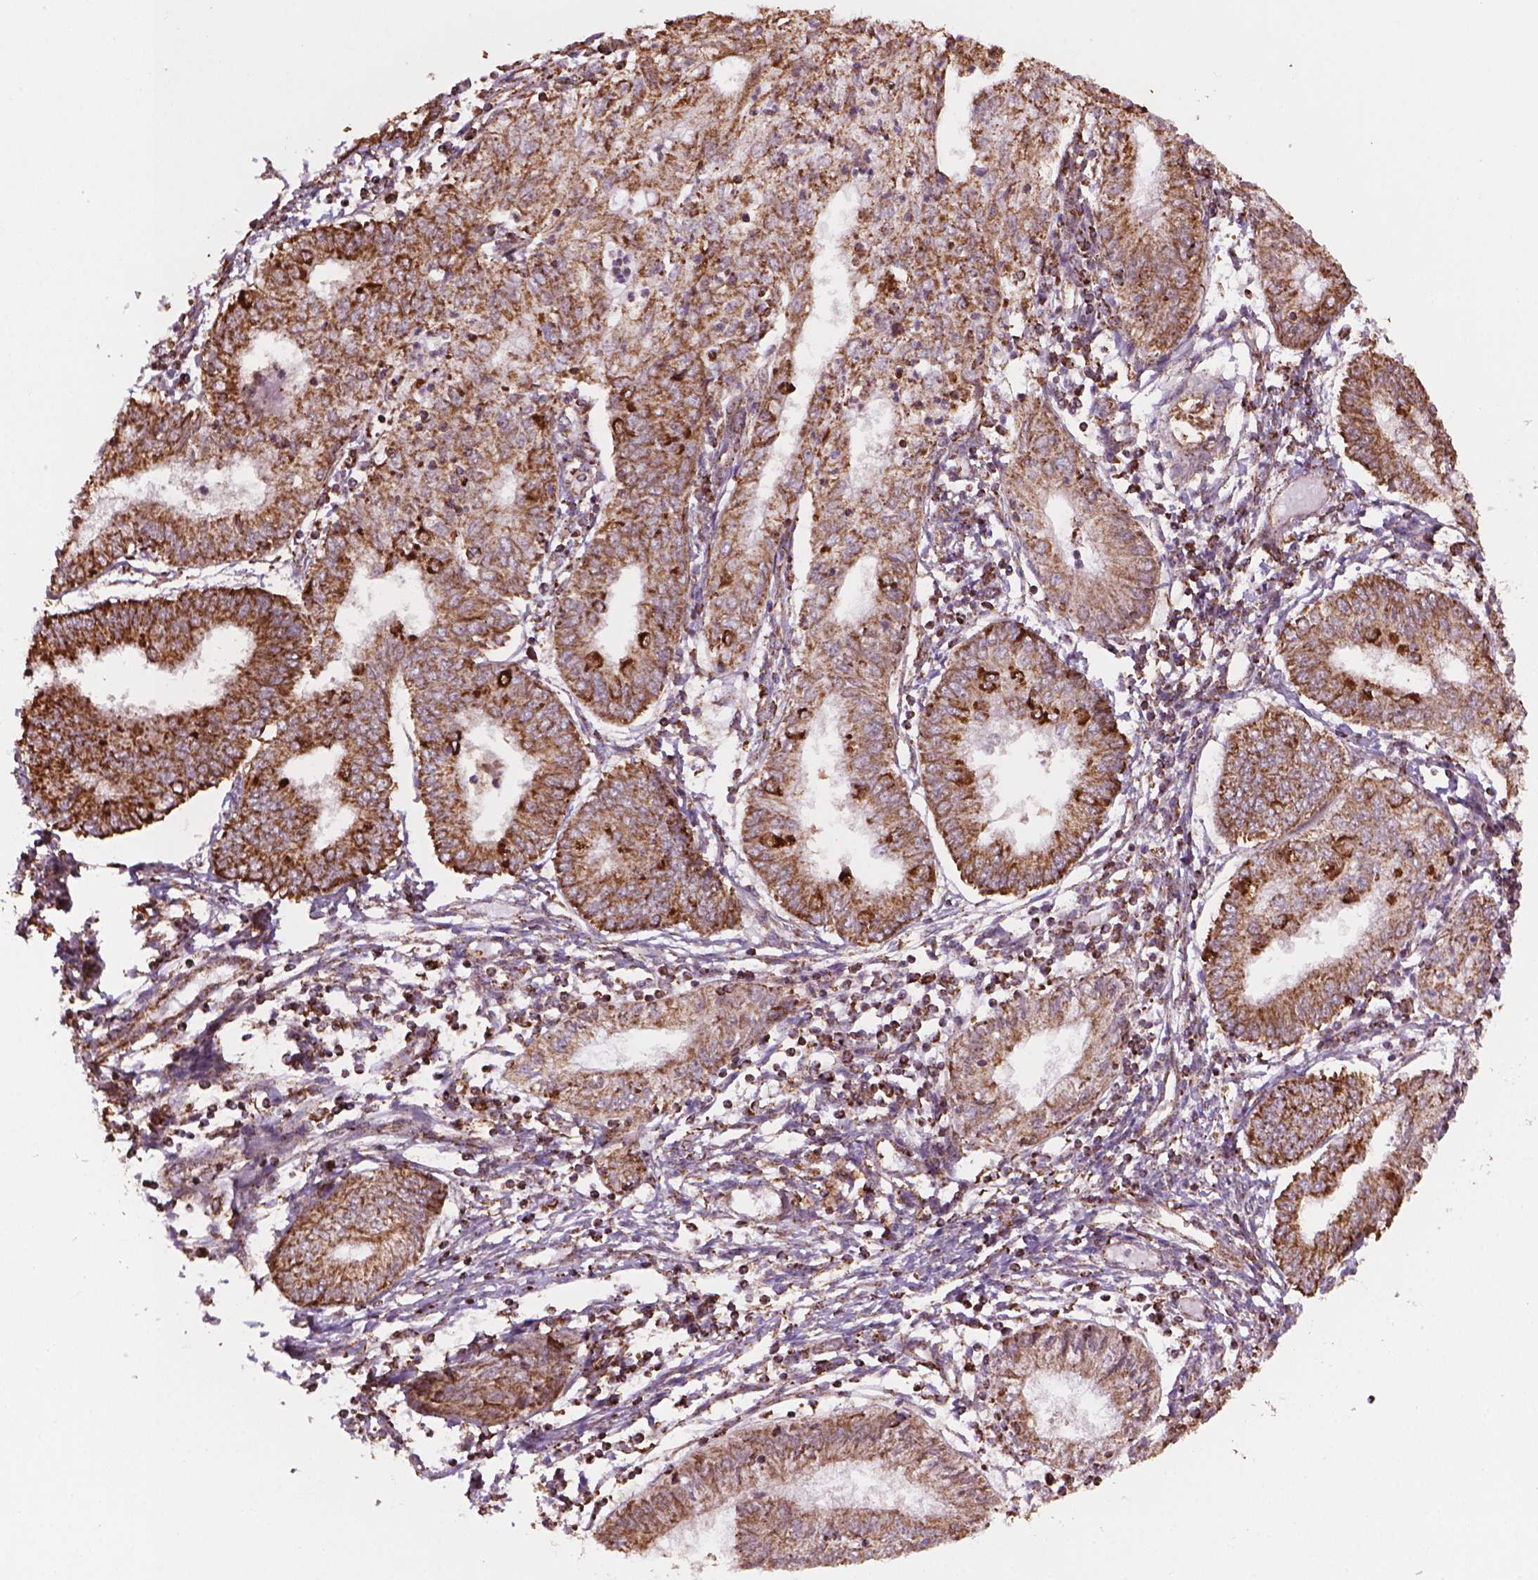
{"staining": {"intensity": "weak", "quantity": ">75%", "location": "cytoplasmic/membranous"}, "tissue": "endometrial cancer", "cell_type": "Tumor cells", "image_type": "cancer", "snomed": [{"axis": "morphology", "description": "Adenocarcinoma, NOS"}, {"axis": "topography", "description": "Endometrium"}], "caption": "This is a photomicrograph of immunohistochemistry staining of endometrial adenocarcinoma, which shows weak expression in the cytoplasmic/membranous of tumor cells.", "gene": "HS3ST3A1", "patient": {"sex": "female", "age": 68}}